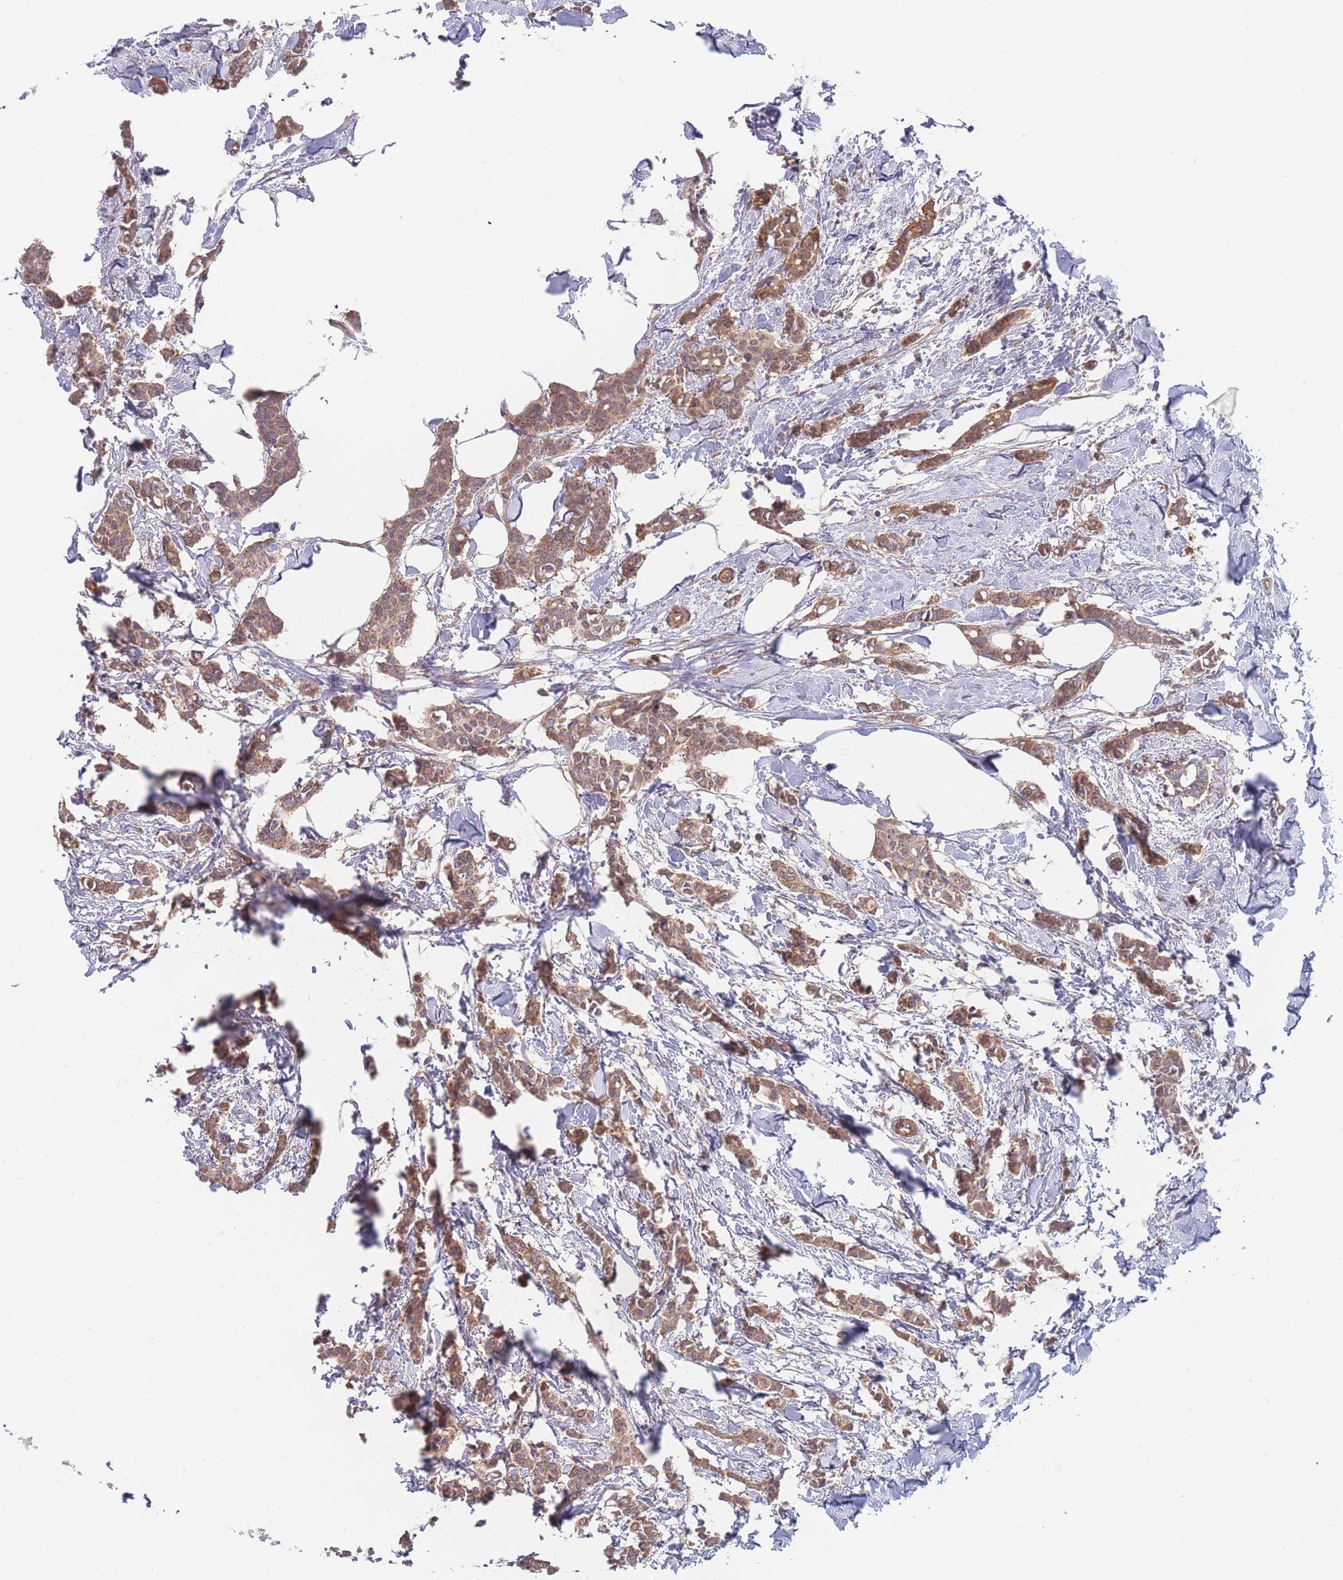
{"staining": {"intensity": "moderate", "quantity": ">75%", "location": "cytoplasmic/membranous"}, "tissue": "breast cancer", "cell_type": "Tumor cells", "image_type": "cancer", "snomed": [{"axis": "morphology", "description": "Duct carcinoma"}, {"axis": "topography", "description": "Breast"}], "caption": "Breast cancer (invasive ductal carcinoma) tissue exhibits moderate cytoplasmic/membranous expression in about >75% of tumor cells, visualized by immunohistochemistry.", "gene": "MRPS18B", "patient": {"sex": "female", "age": 41}}